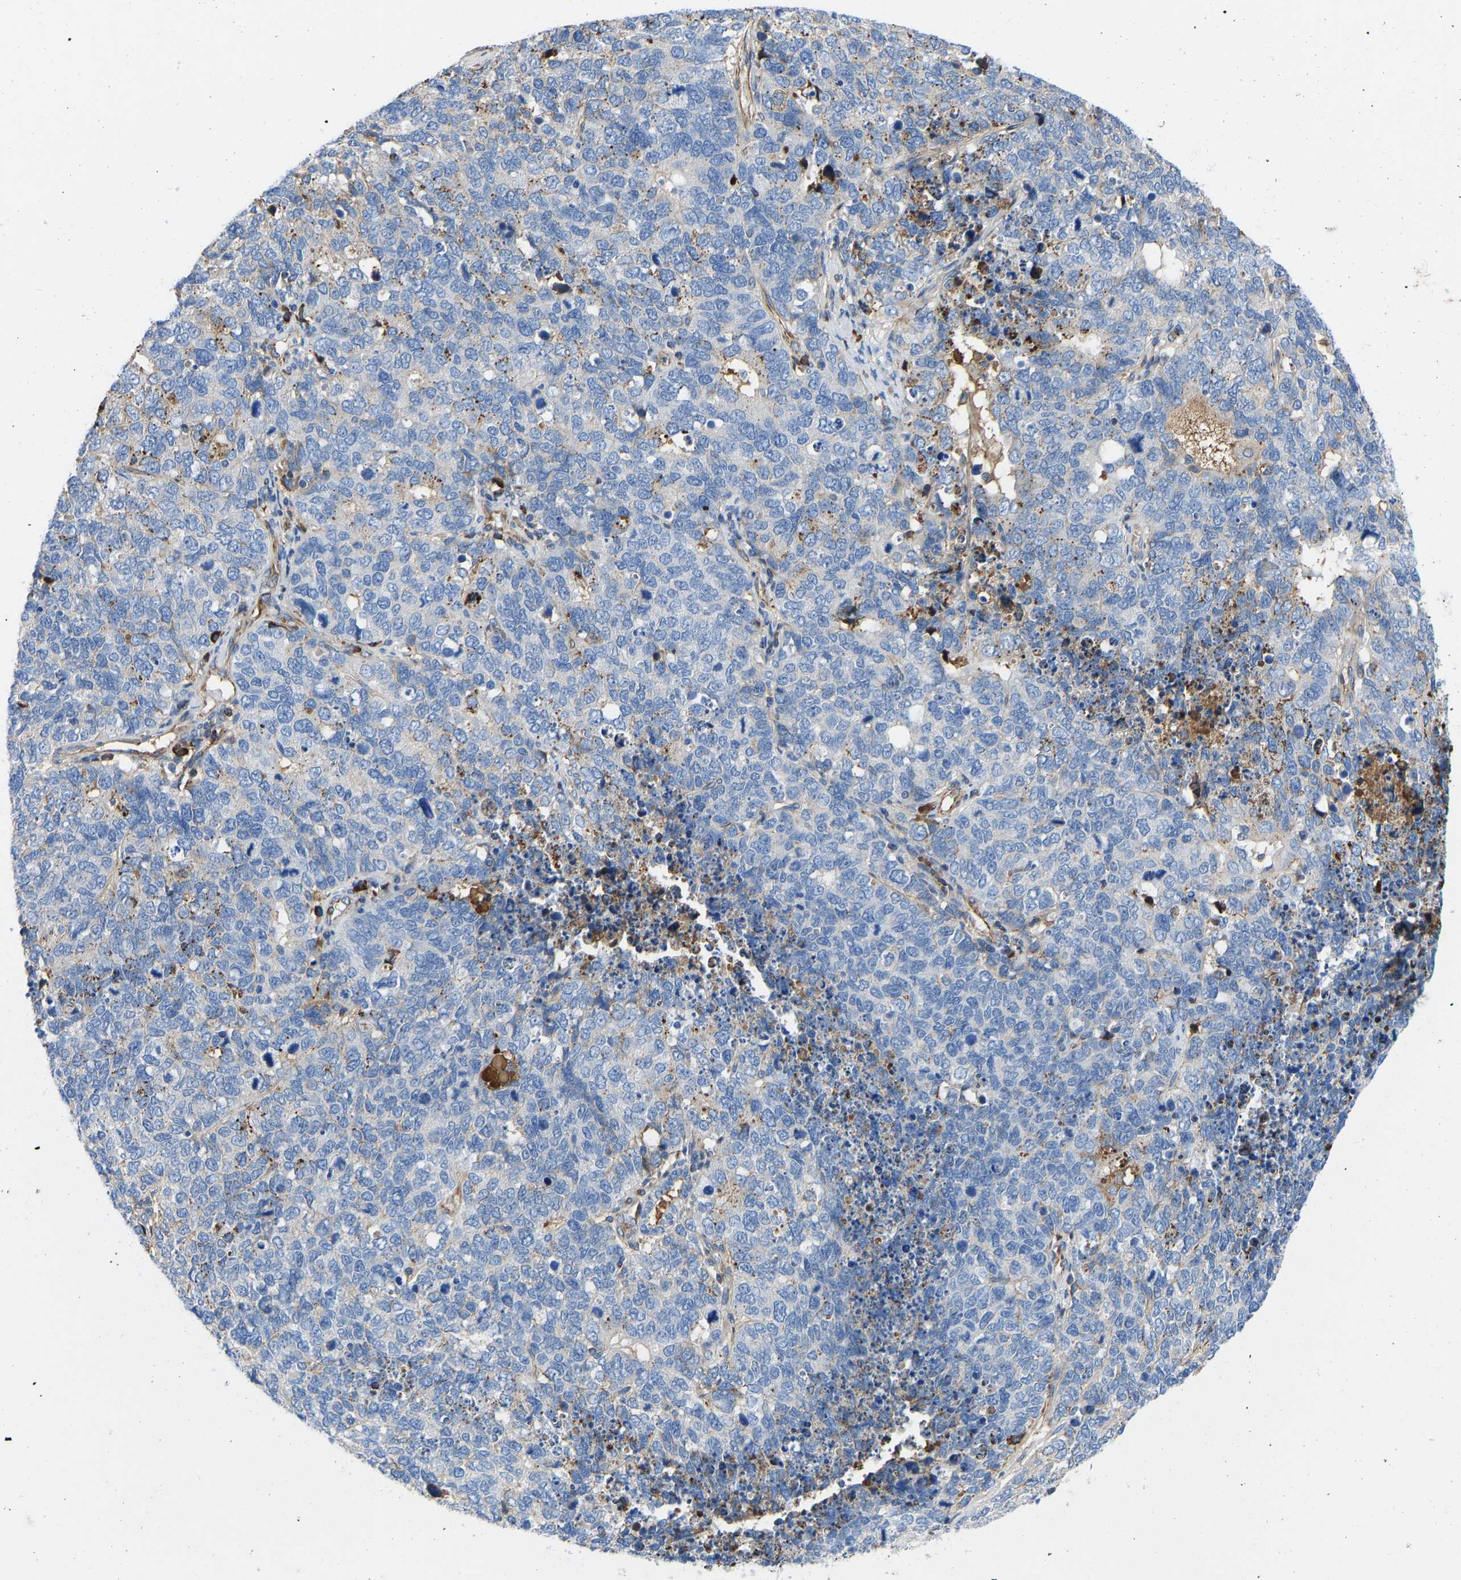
{"staining": {"intensity": "negative", "quantity": "none", "location": "none"}, "tissue": "cervical cancer", "cell_type": "Tumor cells", "image_type": "cancer", "snomed": [{"axis": "morphology", "description": "Squamous cell carcinoma, NOS"}, {"axis": "topography", "description": "Cervix"}], "caption": "Tumor cells are negative for brown protein staining in cervical cancer (squamous cell carcinoma).", "gene": "HSPG2", "patient": {"sex": "female", "age": 63}}